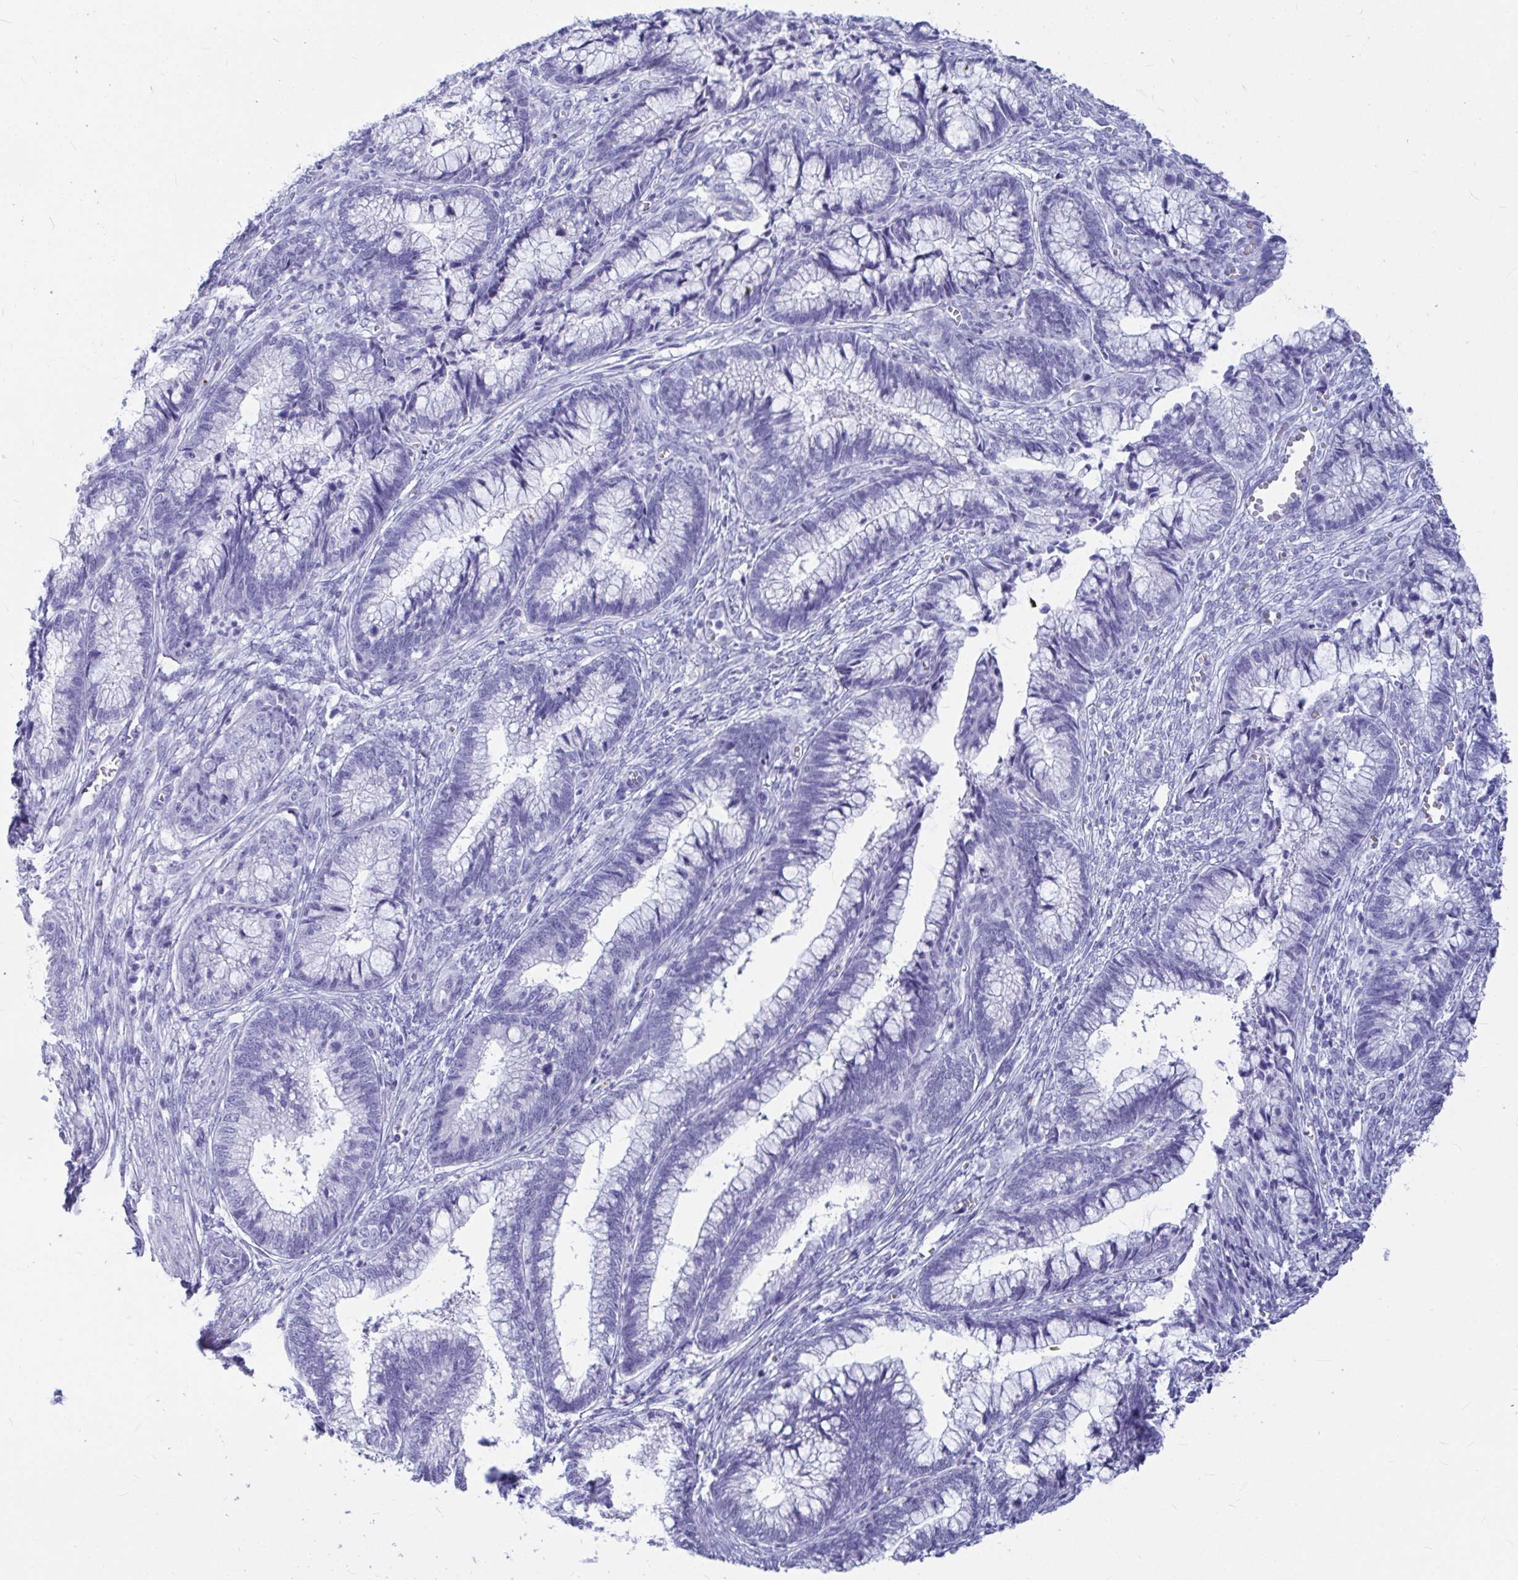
{"staining": {"intensity": "negative", "quantity": "none", "location": "none"}, "tissue": "cervical cancer", "cell_type": "Tumor cells", "image_type": "cancer", "snomed": [{"axis": "morphology", "description": "Adenocarcinoma, NOS"}, {"axis": "topography", "description": "Cervix"}], "caption": "Human cervical cancer (adenocarcinoma) stained for a protein using IHC reveals no staining in tumor cells.", "gene": "OR5J2", "patient": {"sex": "female", "age": 44}}